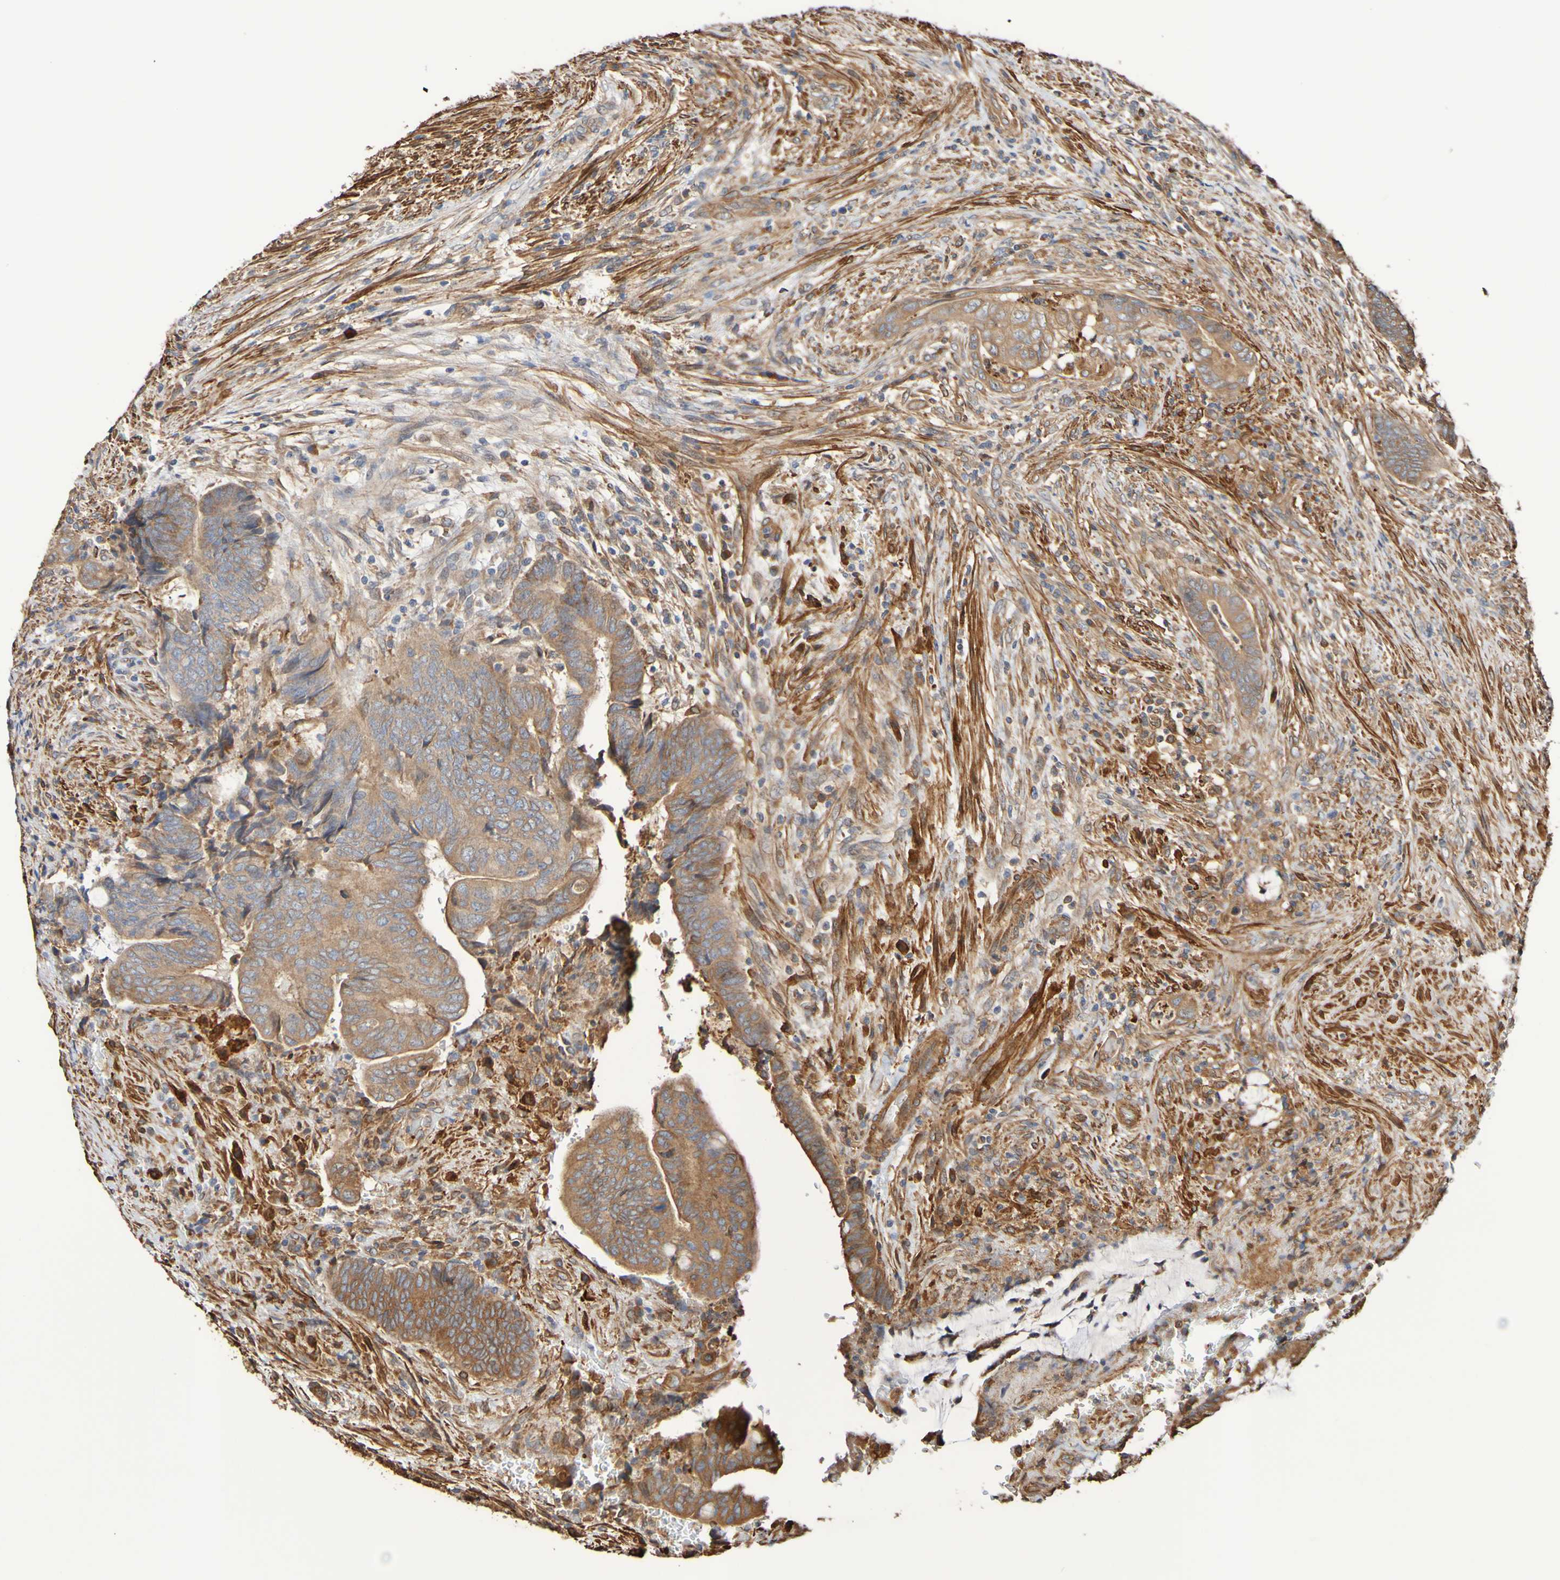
{"staining": {"intensity": "moderate", "quantity": ">75%", "location": "cytoplasmic/membranous"}, "tissue": "colorectal cancer", "cell_type": "Tumor cells", "image_type": "cancer", "snomed": [{"axis": "morphology", "description": "Normal tissue, NOS"}, {"axis": "morphology", "description": "Adenocarcinoma, NOS"}, {"axis": "topography", "description": "Rectum"}, {"axis": "topography", "description": "Peripheral nerve tissue"}], "caption": "Moderate cytoplasmic/membranous staining for a protein is present in about >75% of tumor cells of adenocarcinoma (colorectal) using immunohistochemistry (IHC).", "gene": "RAB11A", "patient": {"sex": "male", "age": 92}}